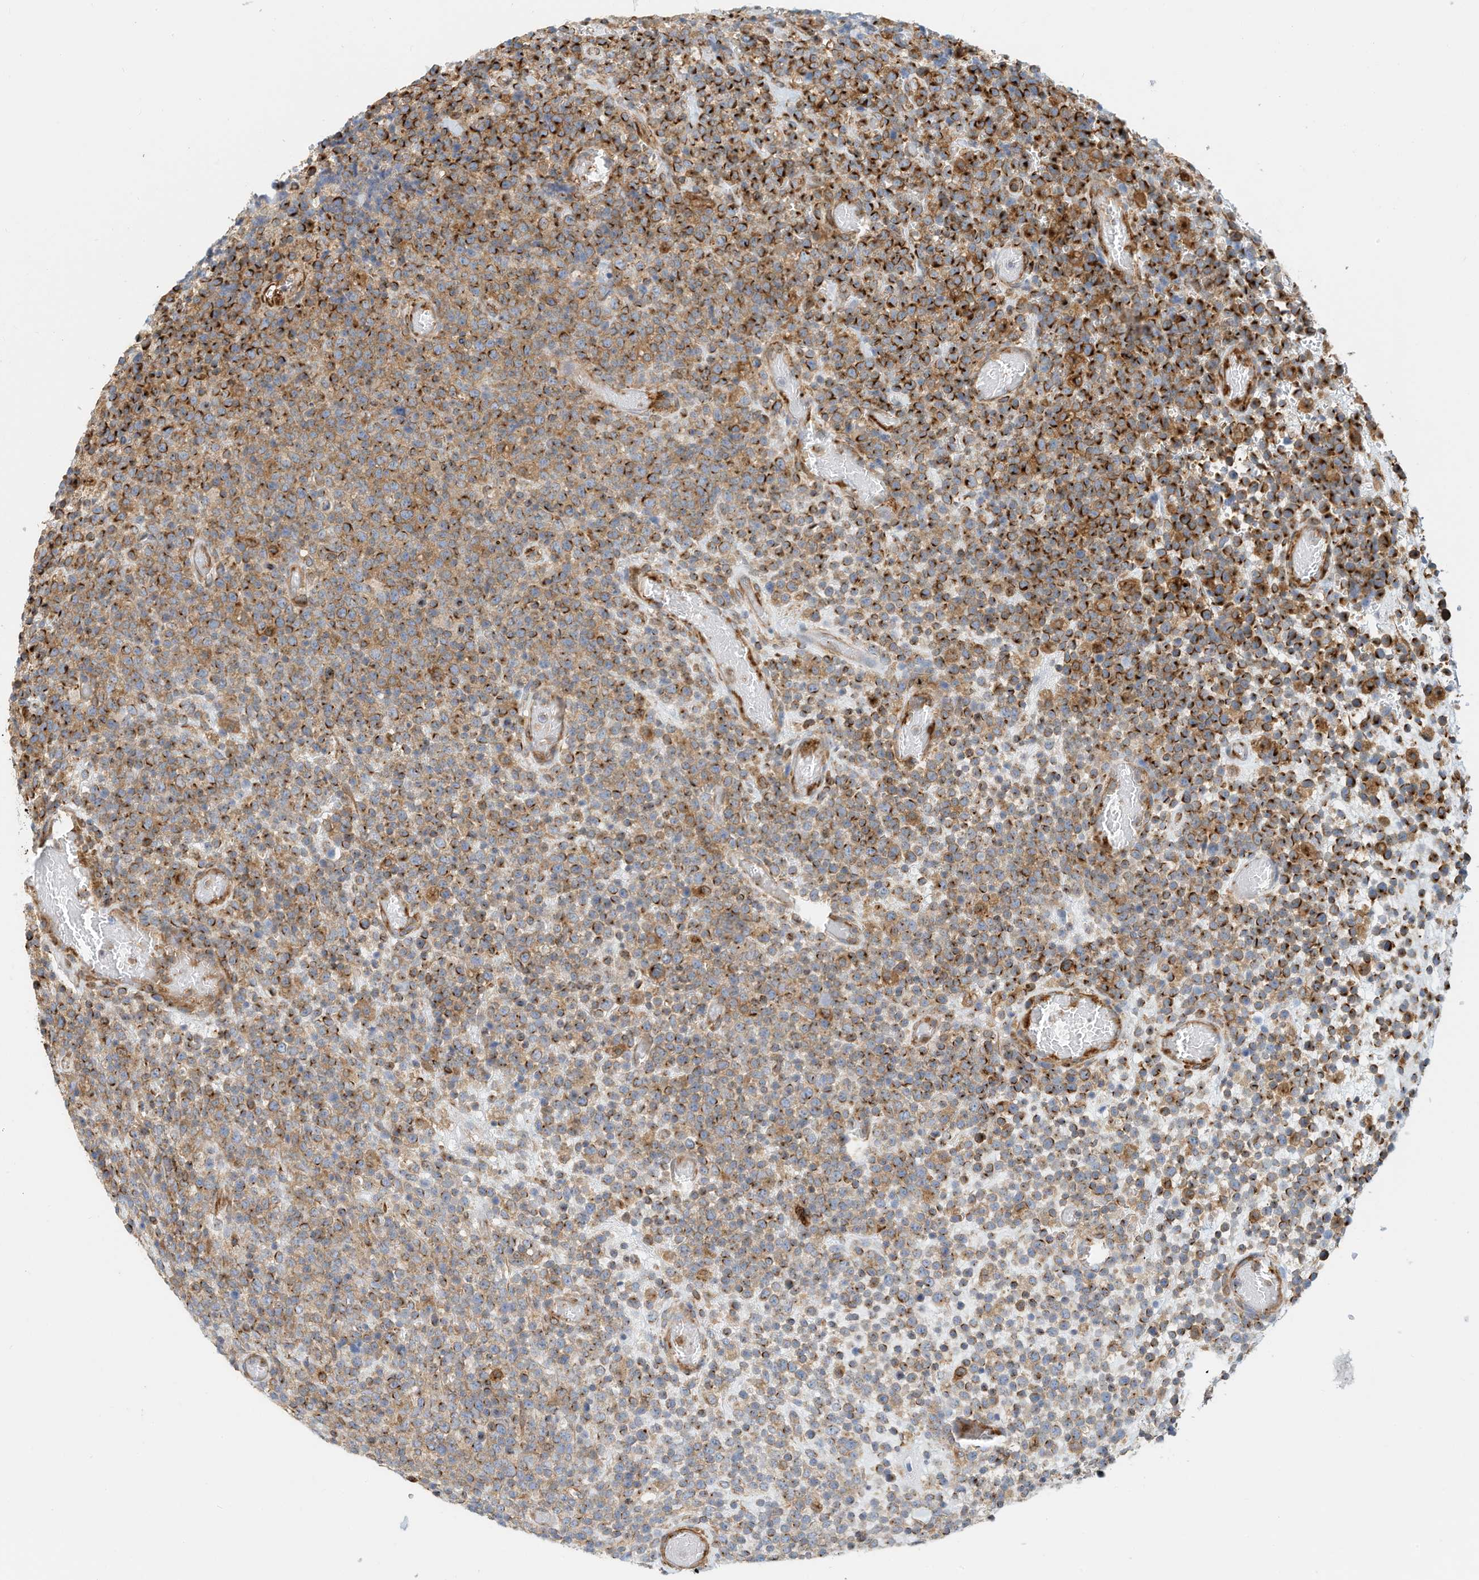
{"staining": {"intensity": "strong", "quantity": "25%-75%", "location": "cytoplasmic/membranous"}, "tissue": "lymphoma", "cell_type": "Tumor cells", "image_type": "cancer", "snomed": [{"axis": "morphology", "description": "Malignant lymphoma, non-Hodgkin's type, High grade"}, {"axis": "topography", "description": "Colon"}], "caption": "Strong cytoplasmic/membranous protein staining is identified in about 25%-75% of tumor cells in malignant lymphoma, non-Hodgkin's type (high-grade).", "gene": "MICAL1", "patient": {"sex": "female", "age": 53}}